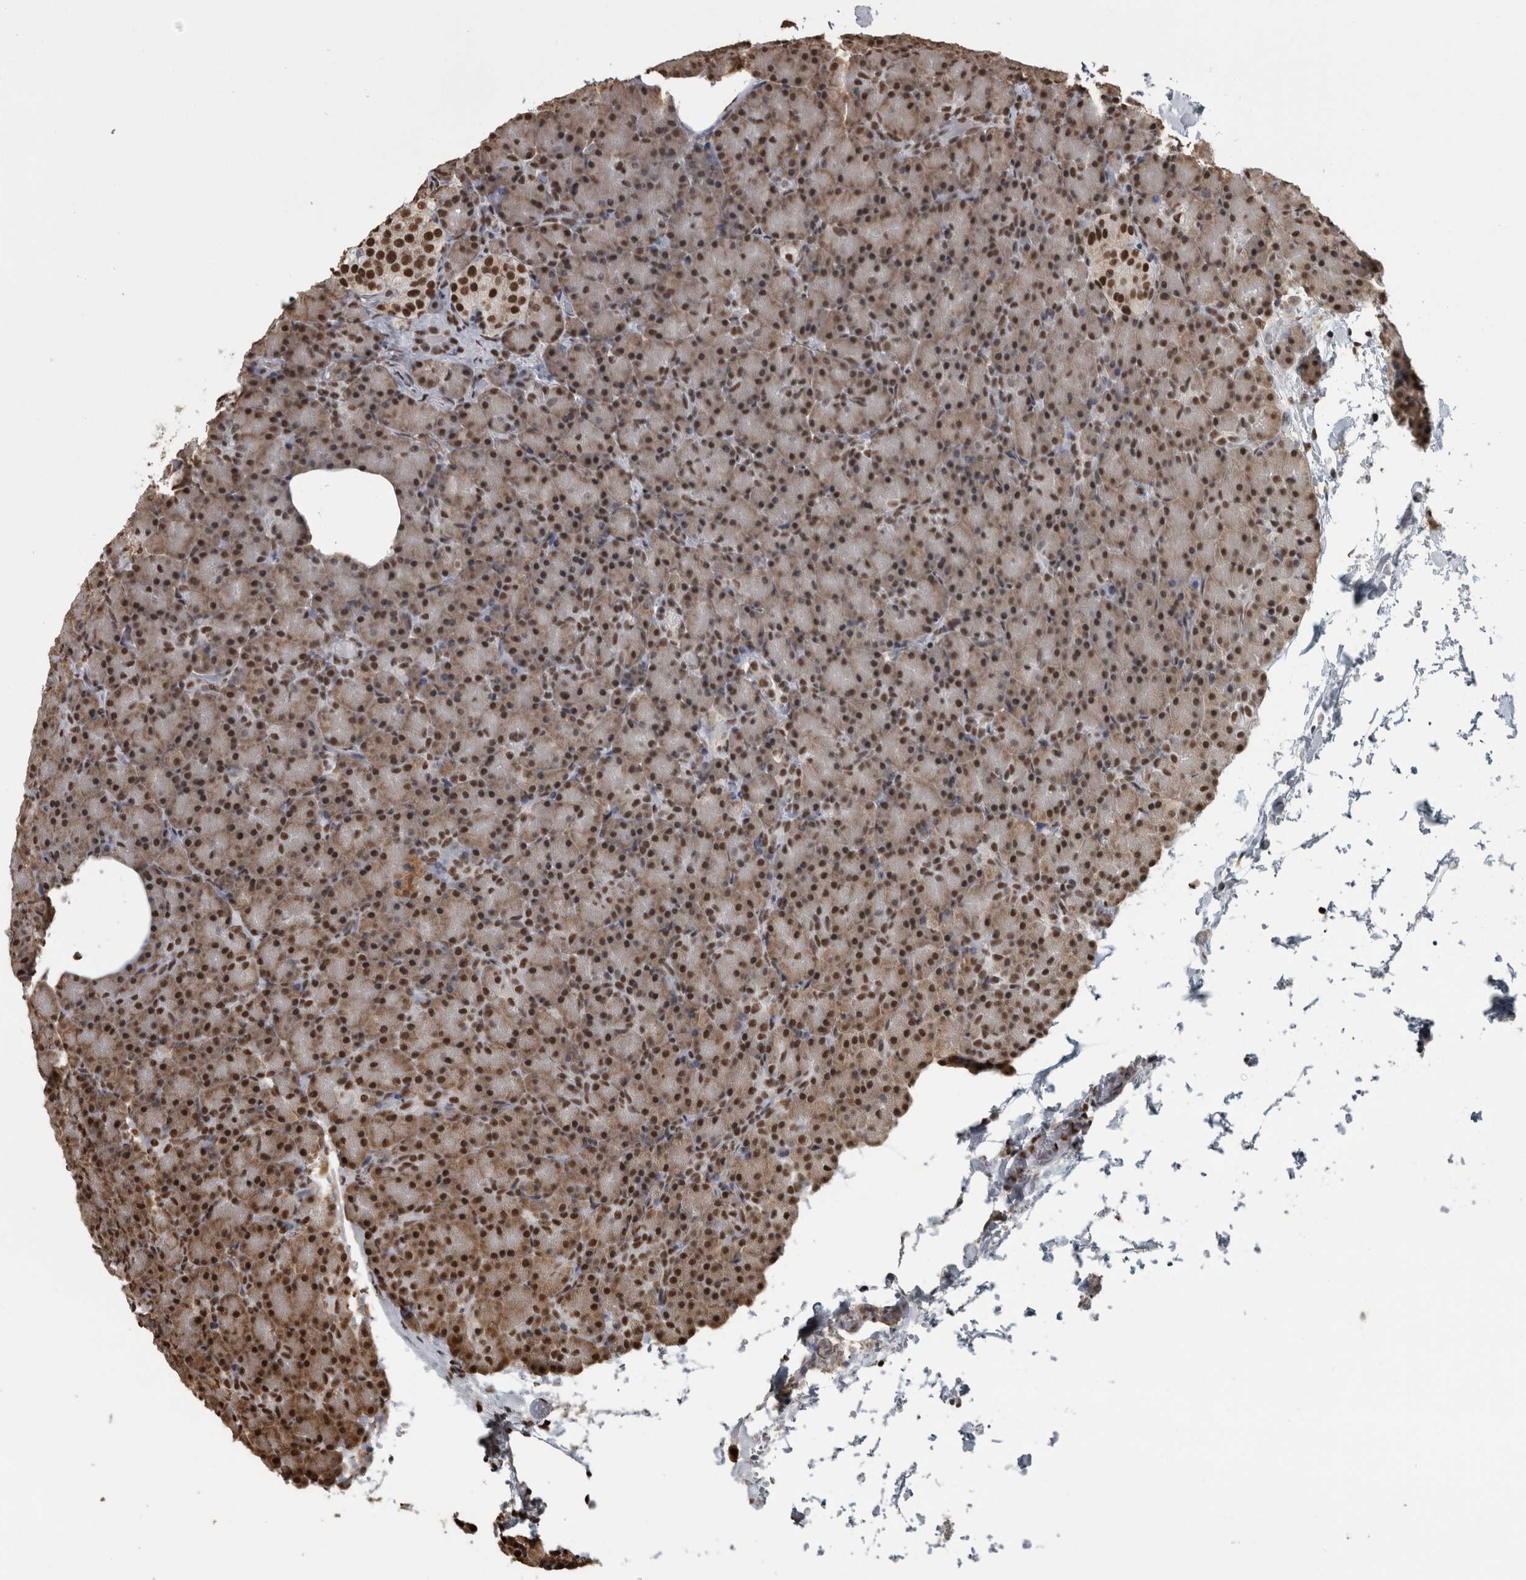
{"staining": {"intensity": "strong", "quantity": ">75%", "location": "cytoplasmic/membranous,nuclear"}, "tissue": "pancreas", "cell_type": "Exocrine glandular cells", "image_type": "normal", "snomed": [{"axis": "morphology", "description": "Normal tissue, NOS"}, {"axis": "topography", "description": "Pancreas"}], "caption": "This is a micrograph of immunohistochemistry (IHC) staining of unremarkable pancreas, which shows strong expression in the cytoplasmic/membranous,nuclear of exocrine glandular cells.", "gene": "TGS1", "patient": {"sex": "female", "age": 43}}